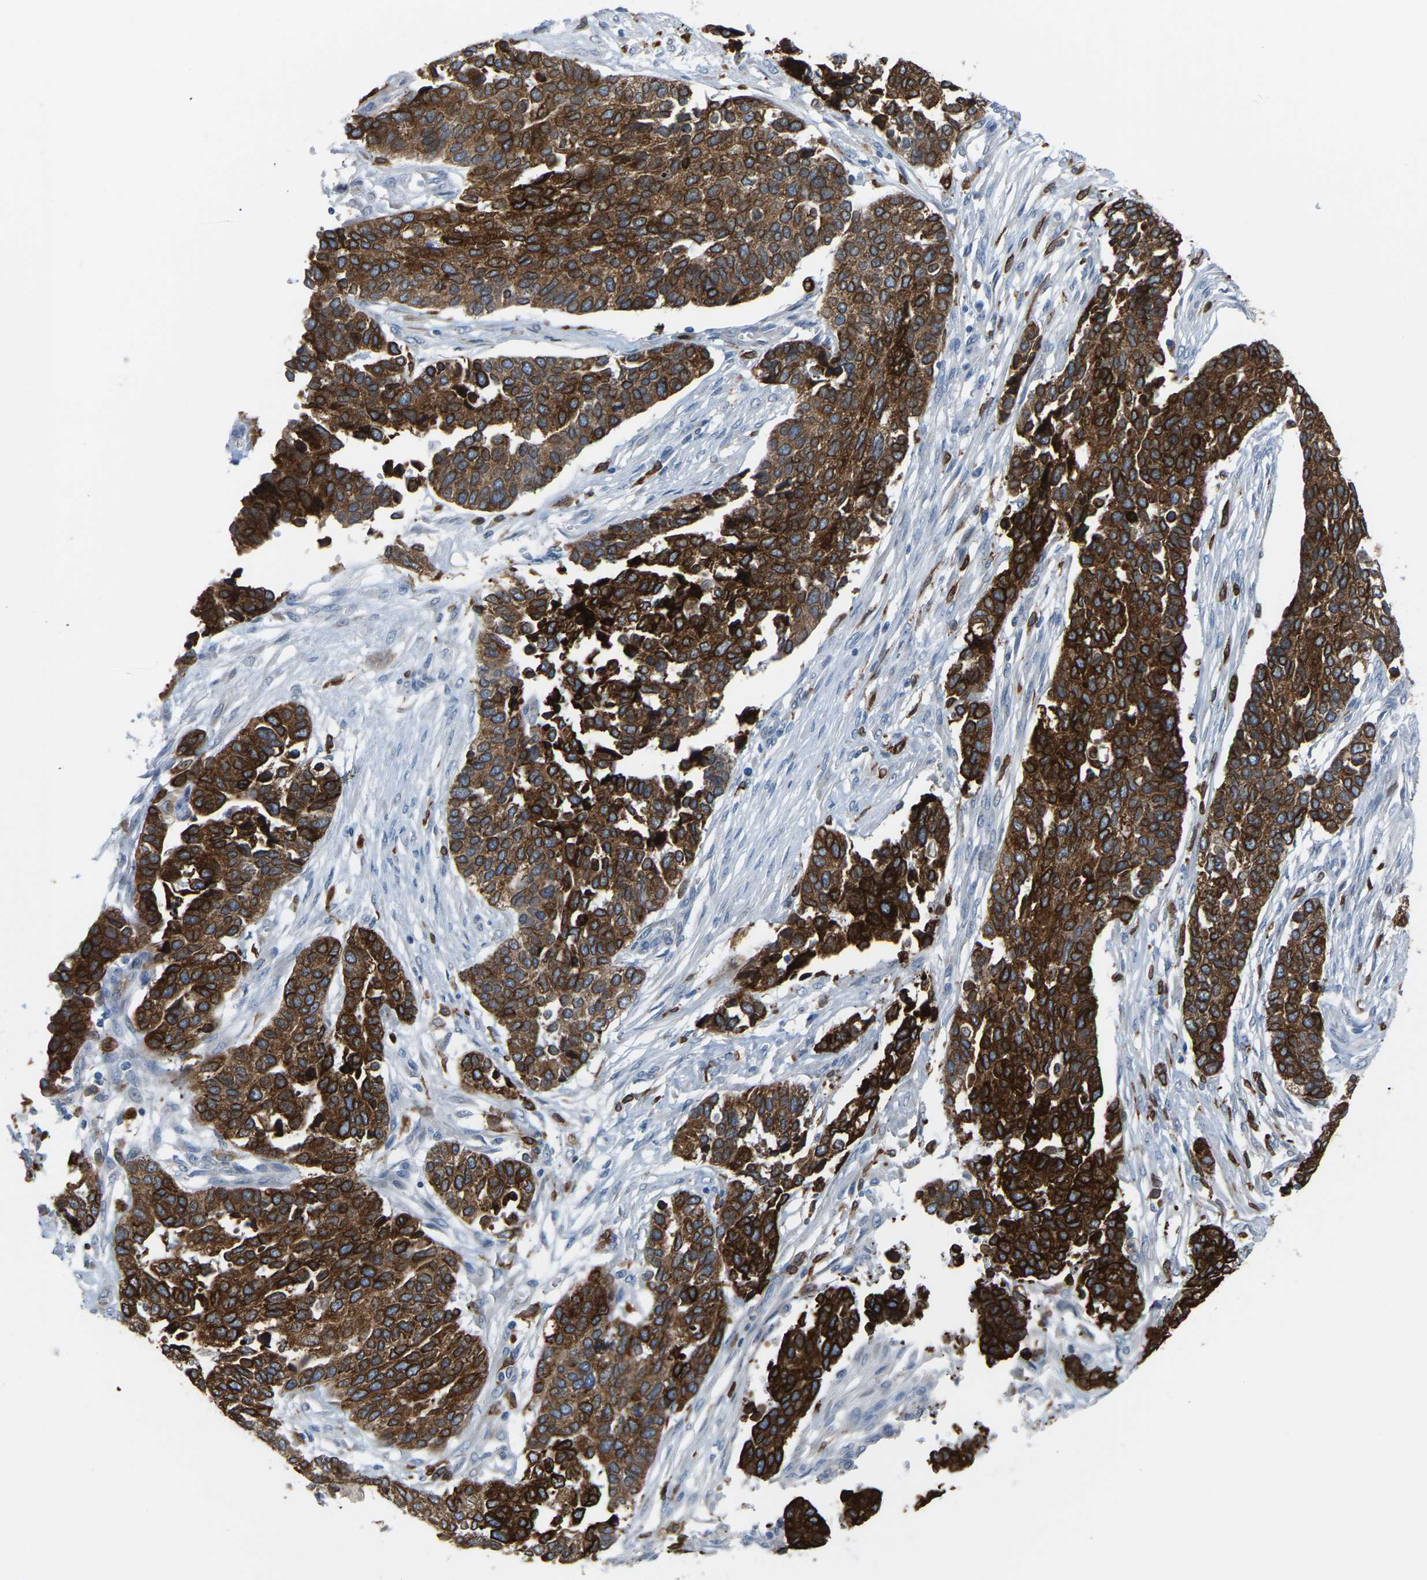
{"staining": {"intensity": "strong", "quantity": ">75%", "location": "cytoplasmic/membranous"}, "tissue": "ovarian cancer", "cell_type": "Tumor cells", "image_type": "cancer", "snomed": [{"axis": "morphology", "description": "Cystadenocarcinoma, serous, NOS"}, {"axis": "topography", "description": "Ovary"}], "caption": "Ovarian cancer was stained to show a protein in brown. There is high levels of strong cytoplasmic/membranous staining in about >75% of tumor cells.", "gene": "PTGS1", "patient": {"sex": "female", "age": 44}}